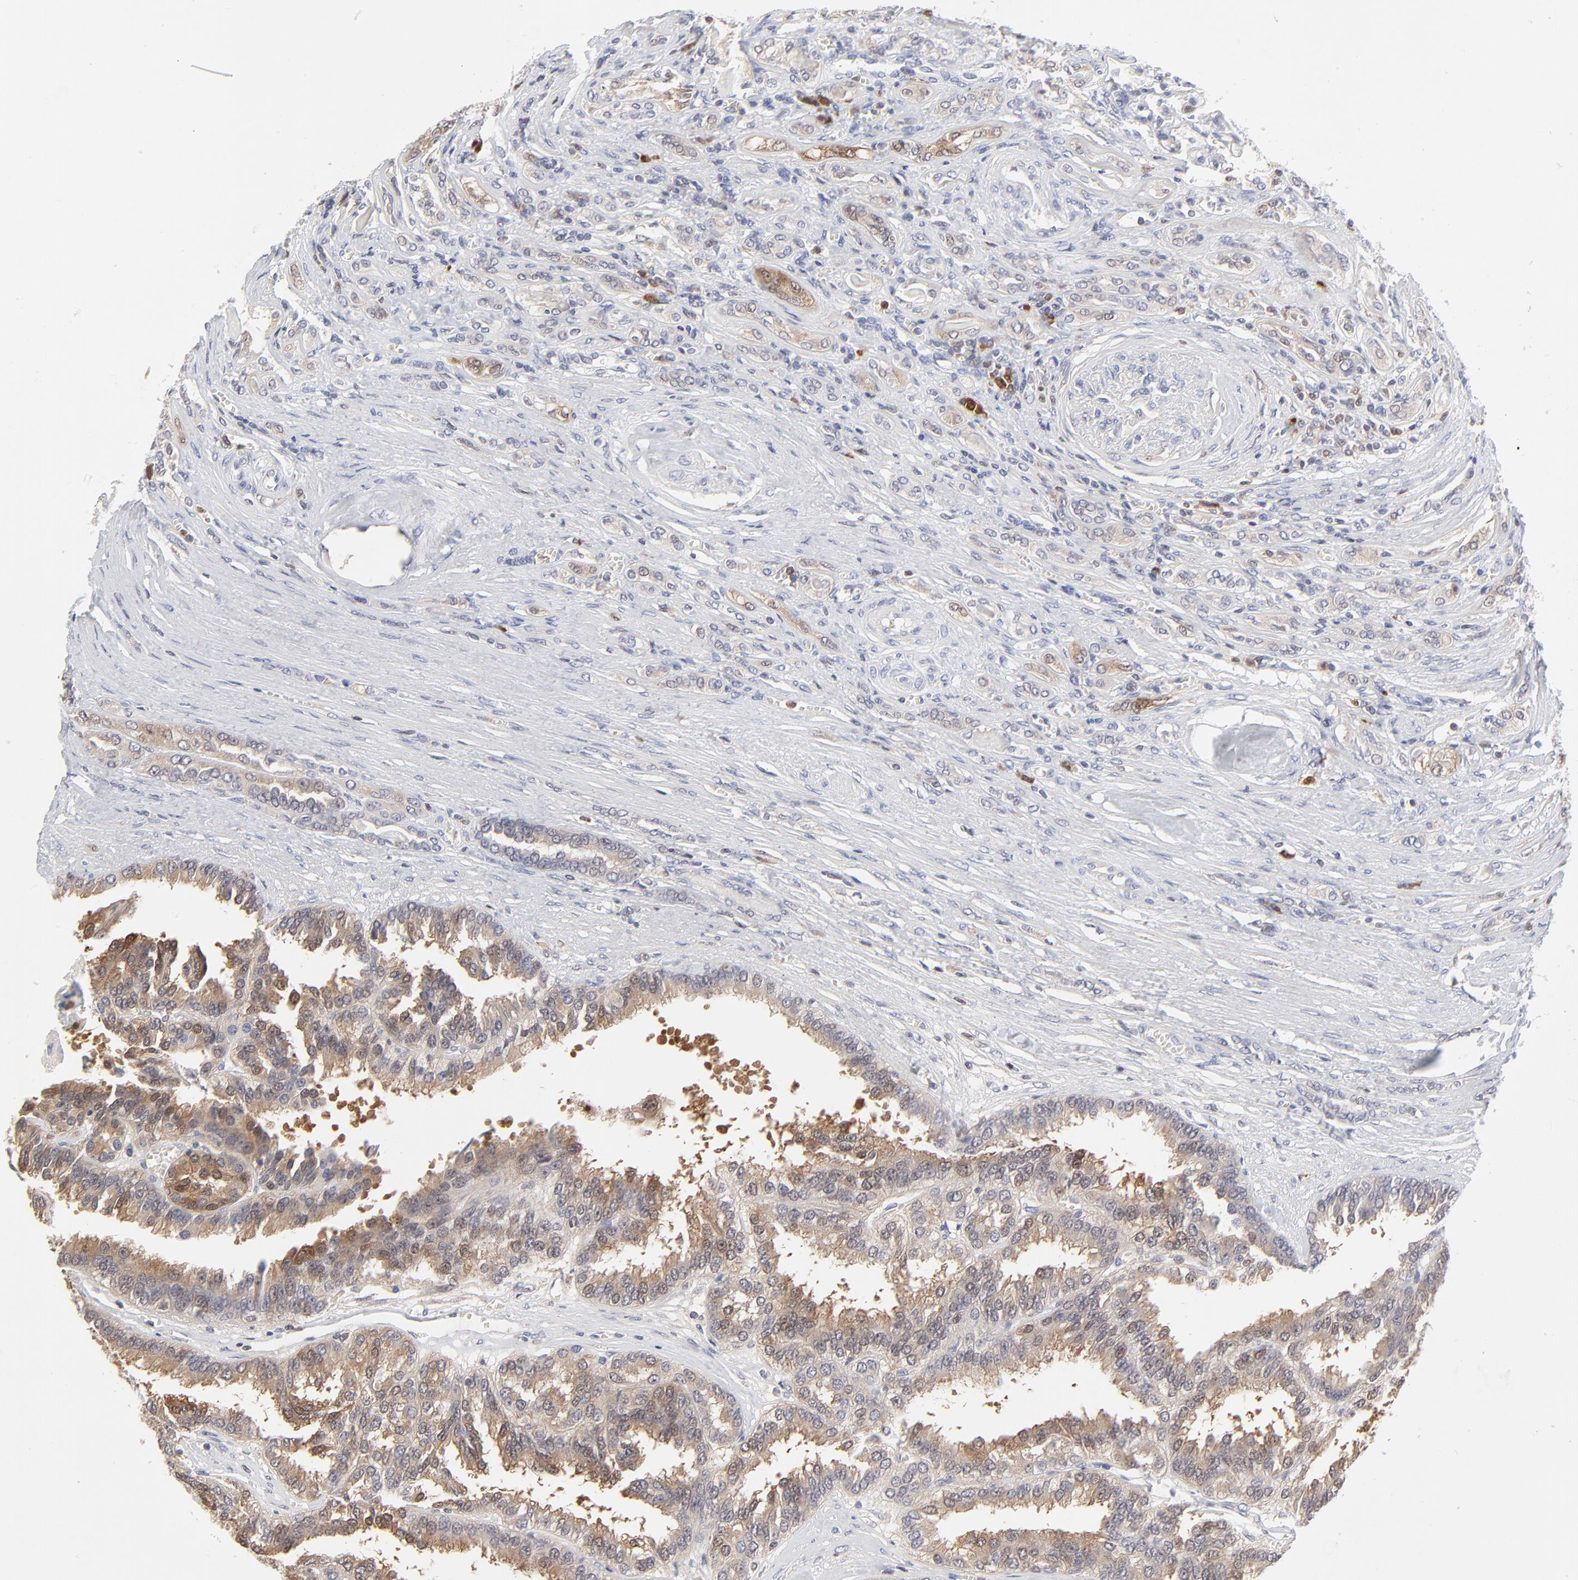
{"staining": {"intensity": "weak", "quantity": "<25%", "location": "cytoplasmic/membranous"}, "tissue": "renal cancer", "cell_type": "Tumor cells", "image_type": "cancer", "snomed": [{"axis": "morphology", "description": "Adenocarcinoma, NOS"}, {"axis": "topography", "description": "Kidney"}], "caption": "DAB (3,3'-diaminobenzidine) immunohistochemical staining of human renal adenocarcinoma exhibits no significant expression in tumor cells. (Stains: DAB (3,3'-diaminobenzidine) immunohistochemistry with hematoxylin counter stain, Microscopy: brightfield microscopy at high magnification).", "gene": "CASP3", "patient": {"sex": "male", "age": 46}}